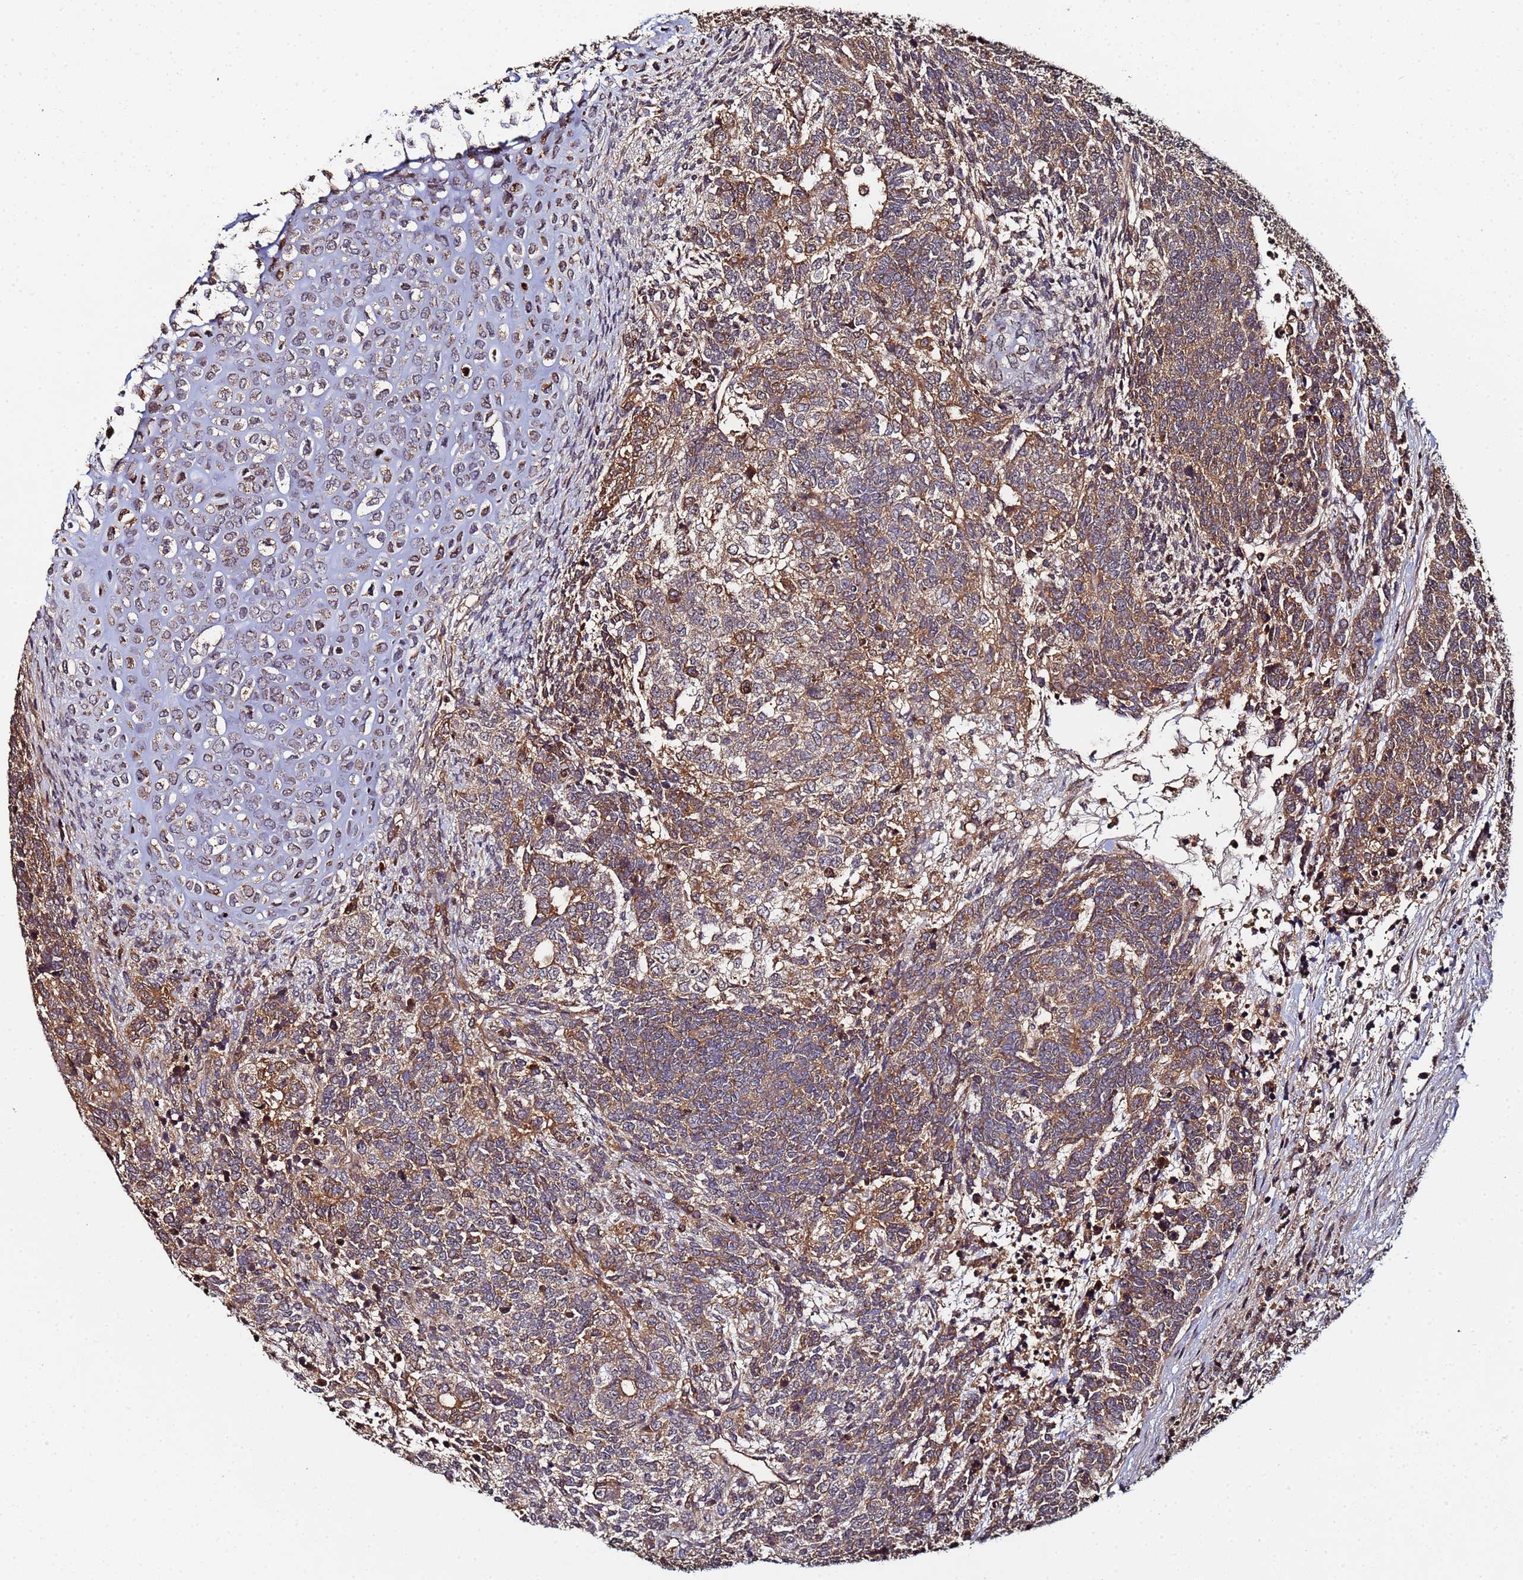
{"staining": {"intensity": "moderate", "quantity": ">75%", "location": "cytoplasmic/membranous"}, "tissue": "testis cancer", "cell_type": "Tumor cells", "image_type": "cancer", "snomed": [{"axis": "morphology", "description": "Carcinoma, Embryonal, NOS"}, {"axis": "topography", "description": "Testis"}], "caption": "Moderate cytoplasmic/membranous expression for a protein is seen in approximately >75% of tumor cells of embryonal carcinoma (testis) using immunohistochemistry (IHC).", "gene": "OSER1", "patient": {"sex": "male", "age": 23}}